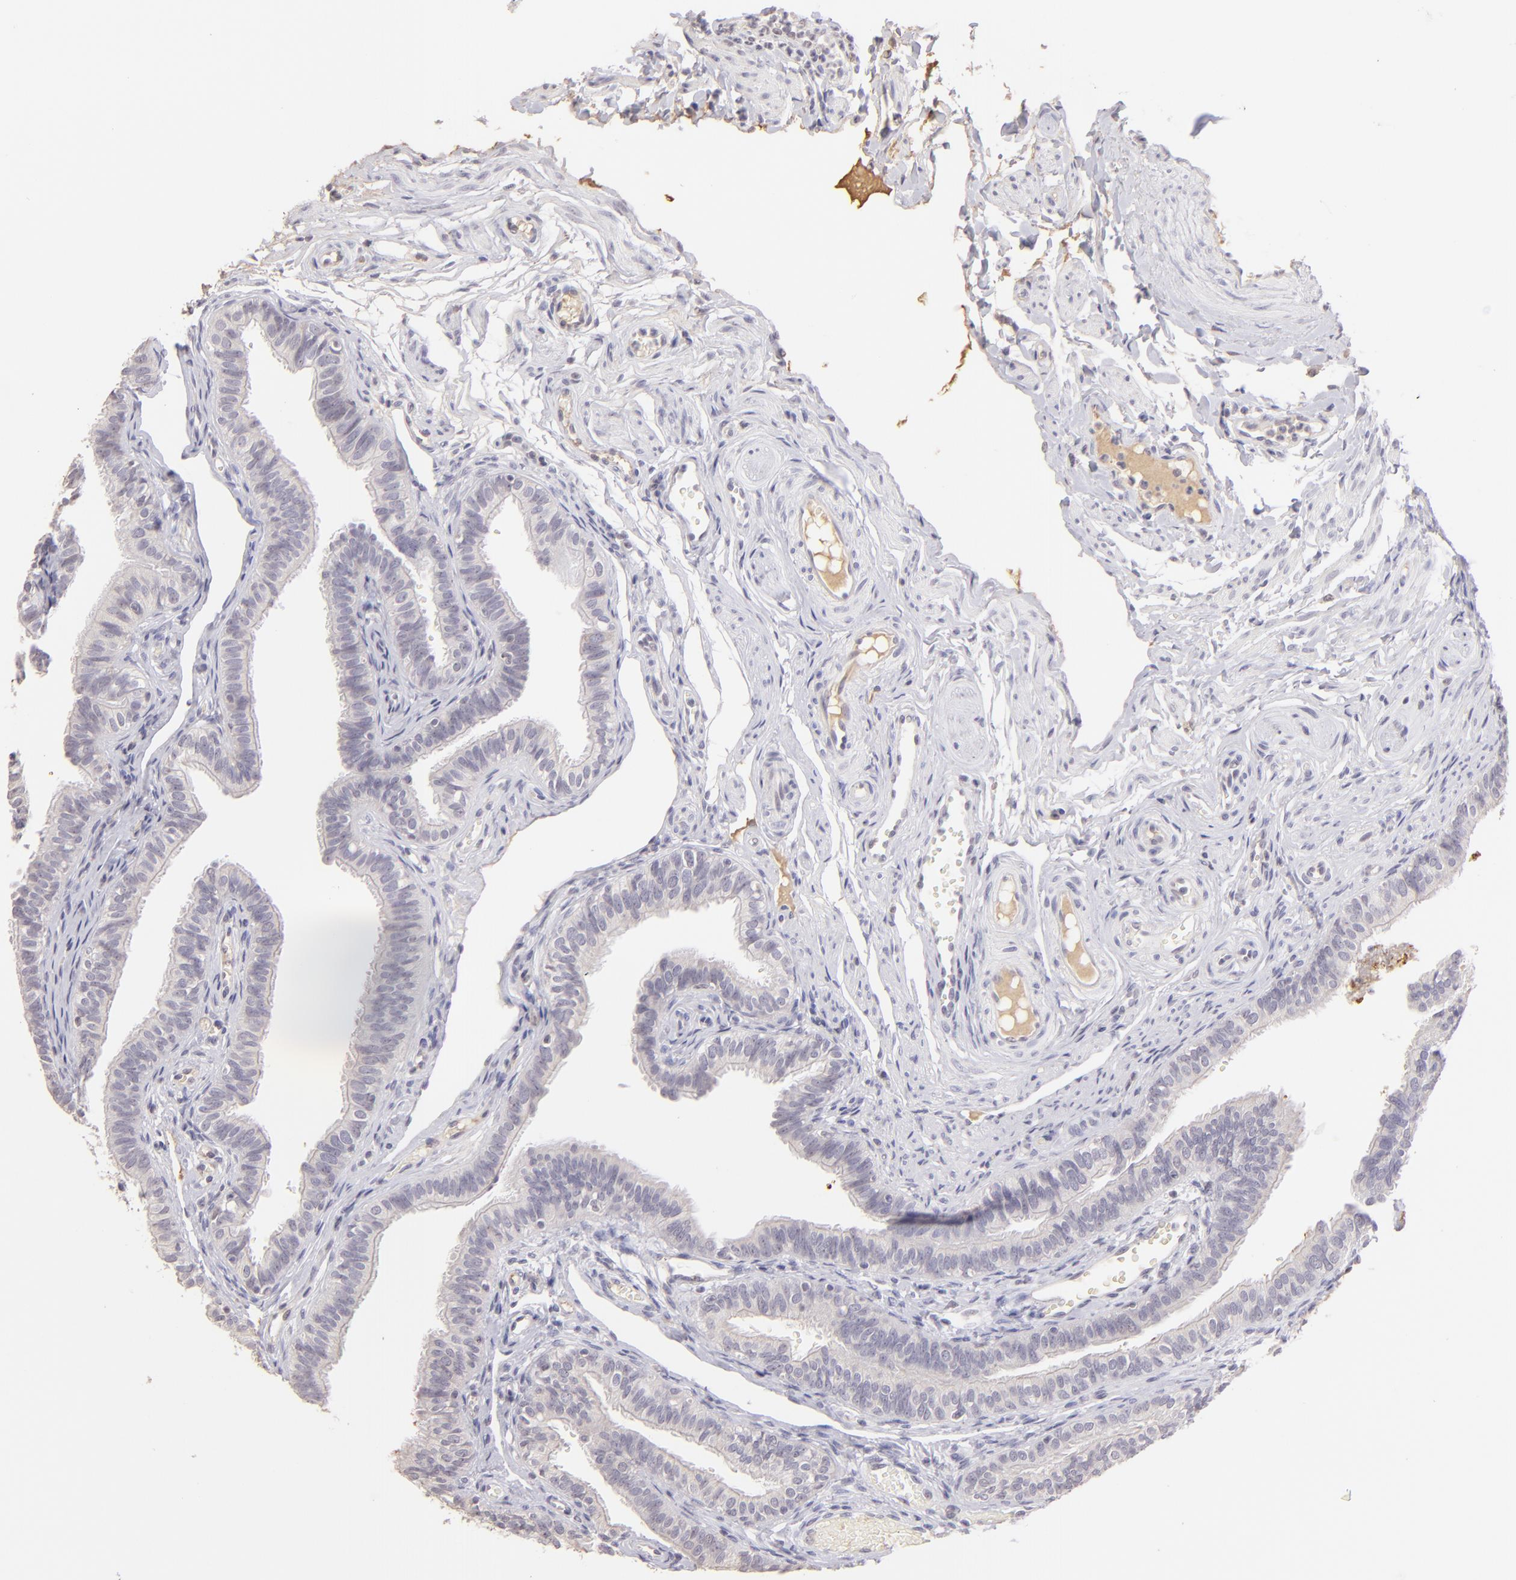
{"staining": {"intensity": "negative", "quantity": "none", "location": "none"}, "tissue": "fallopian tube", "cell_type": "Glandular cells", "image_type": "normal", "snomed": [{"axis": "morphology", "description": "Normal tissue, NOS"}, {"axis": "morphology", "description": "Dermoid, NOS"}, {"axis": "topography", "description": "Fallopian tube"}], "caption": "Unremarkable fallopian tube was stained to show a protein in brown. There is no significant positivity in glandular cells. (Brightfield microscopy of DAB IHC at high magnification).", "gene": "MAGEA1", "patient": {"sex": "female", "age": 33}}